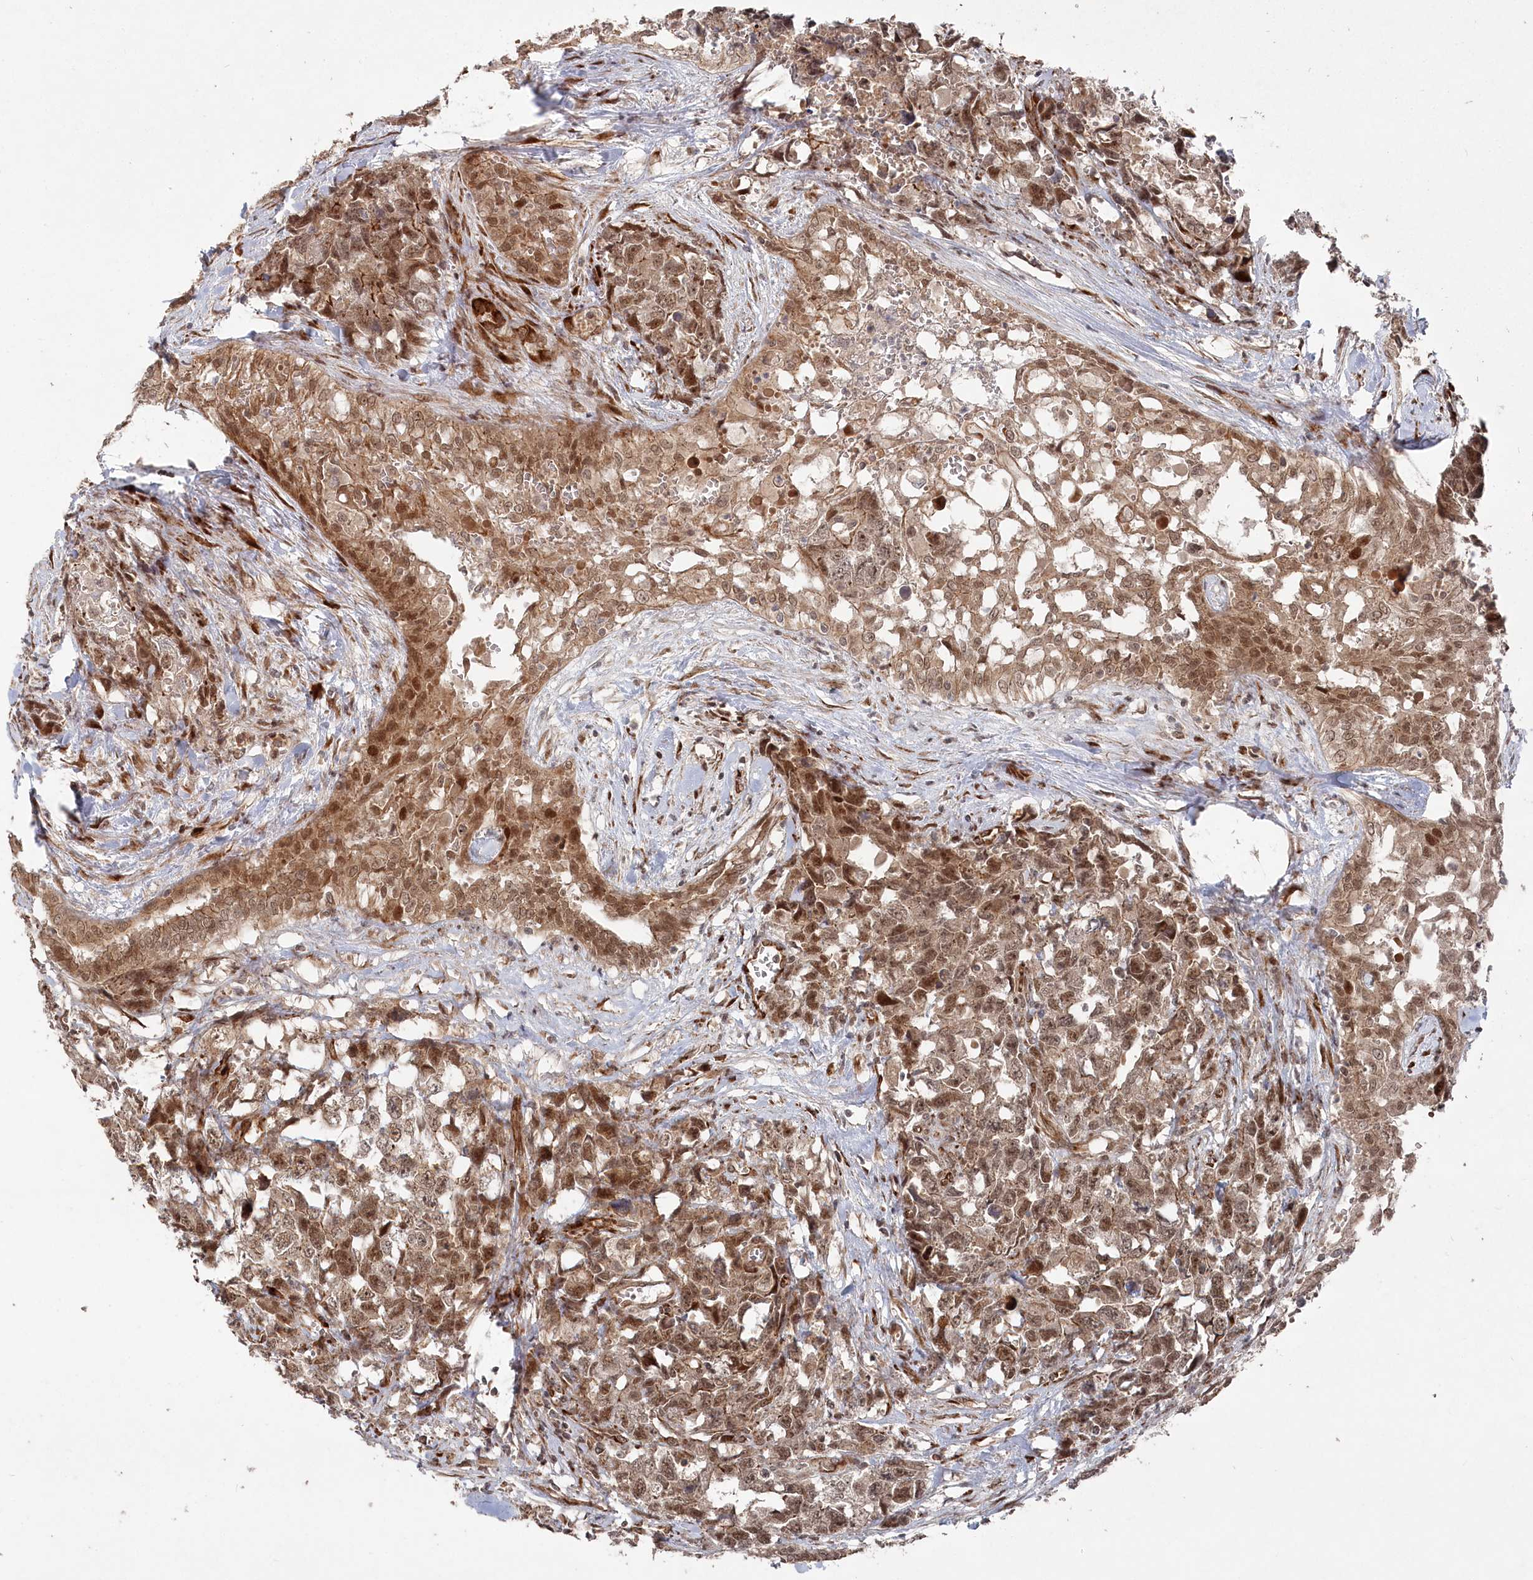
{"staining": {"intensity": "moderate", "quantity": ">75%", "location": "cytoplasmic/membranous,nuclear"}, "tissue": "testis cancer", "cell_type": "Tumor cells", "image_type": "cancer", "snomed": [{"axis": "morphology", "description": "Carcinoma, Embryonal, NOS"}, {"axis": "topography", "description": "Testis"}], "caption": "Moderate cytoplasmic/membranous and nuclear protein positivity is present in about >75% of tumor cells in testis embryonal carcinoma. (DAB (3,3'-diaminobenzidine) = brown stain, brightfield microscopy at high magnification).", "gene": "POLR3A", "patient": {"sex": "male", "age": 31}}